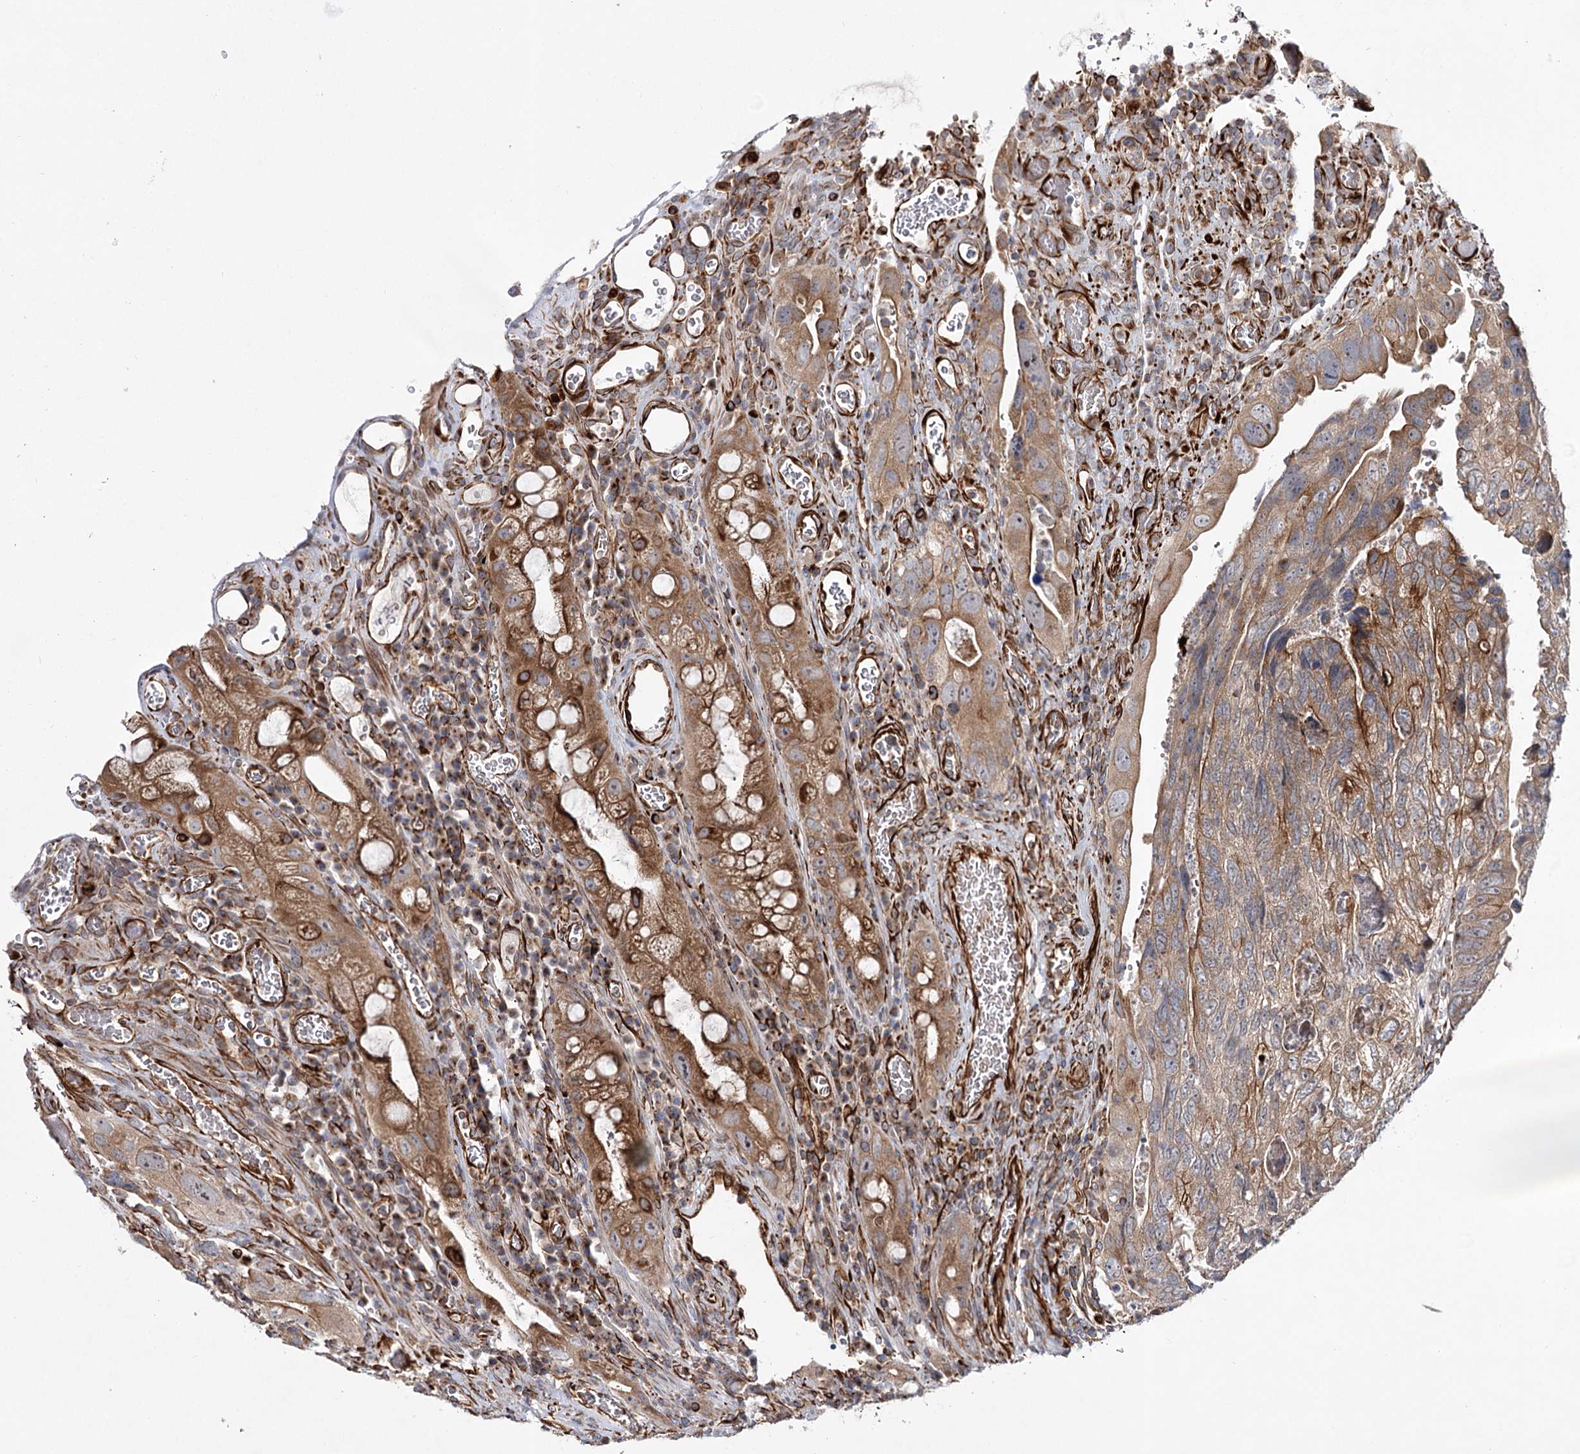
{"staining": {"intensity": "moderate", "quantity": ">75%", "location": "cytoplasmic/membranous"}, "tissue": "colorectal cancer", "cell_type": "Tumor cells", "image_type": "cancer", "snomed": [{"axis": "morphology", "description": "Adenocarcinoma, NOS"}, {"axis": "topography", "description": "Rectum"}], "caption": "There is medium levels of moderate cytoplasmic/membranous staining in tumor cells of adenocarcinoma (colorectal), as demonstrated by immunohistochemical staining (brown color).", "gene": "DPEP2", "patient": {"sex": "male", "age": 63}}